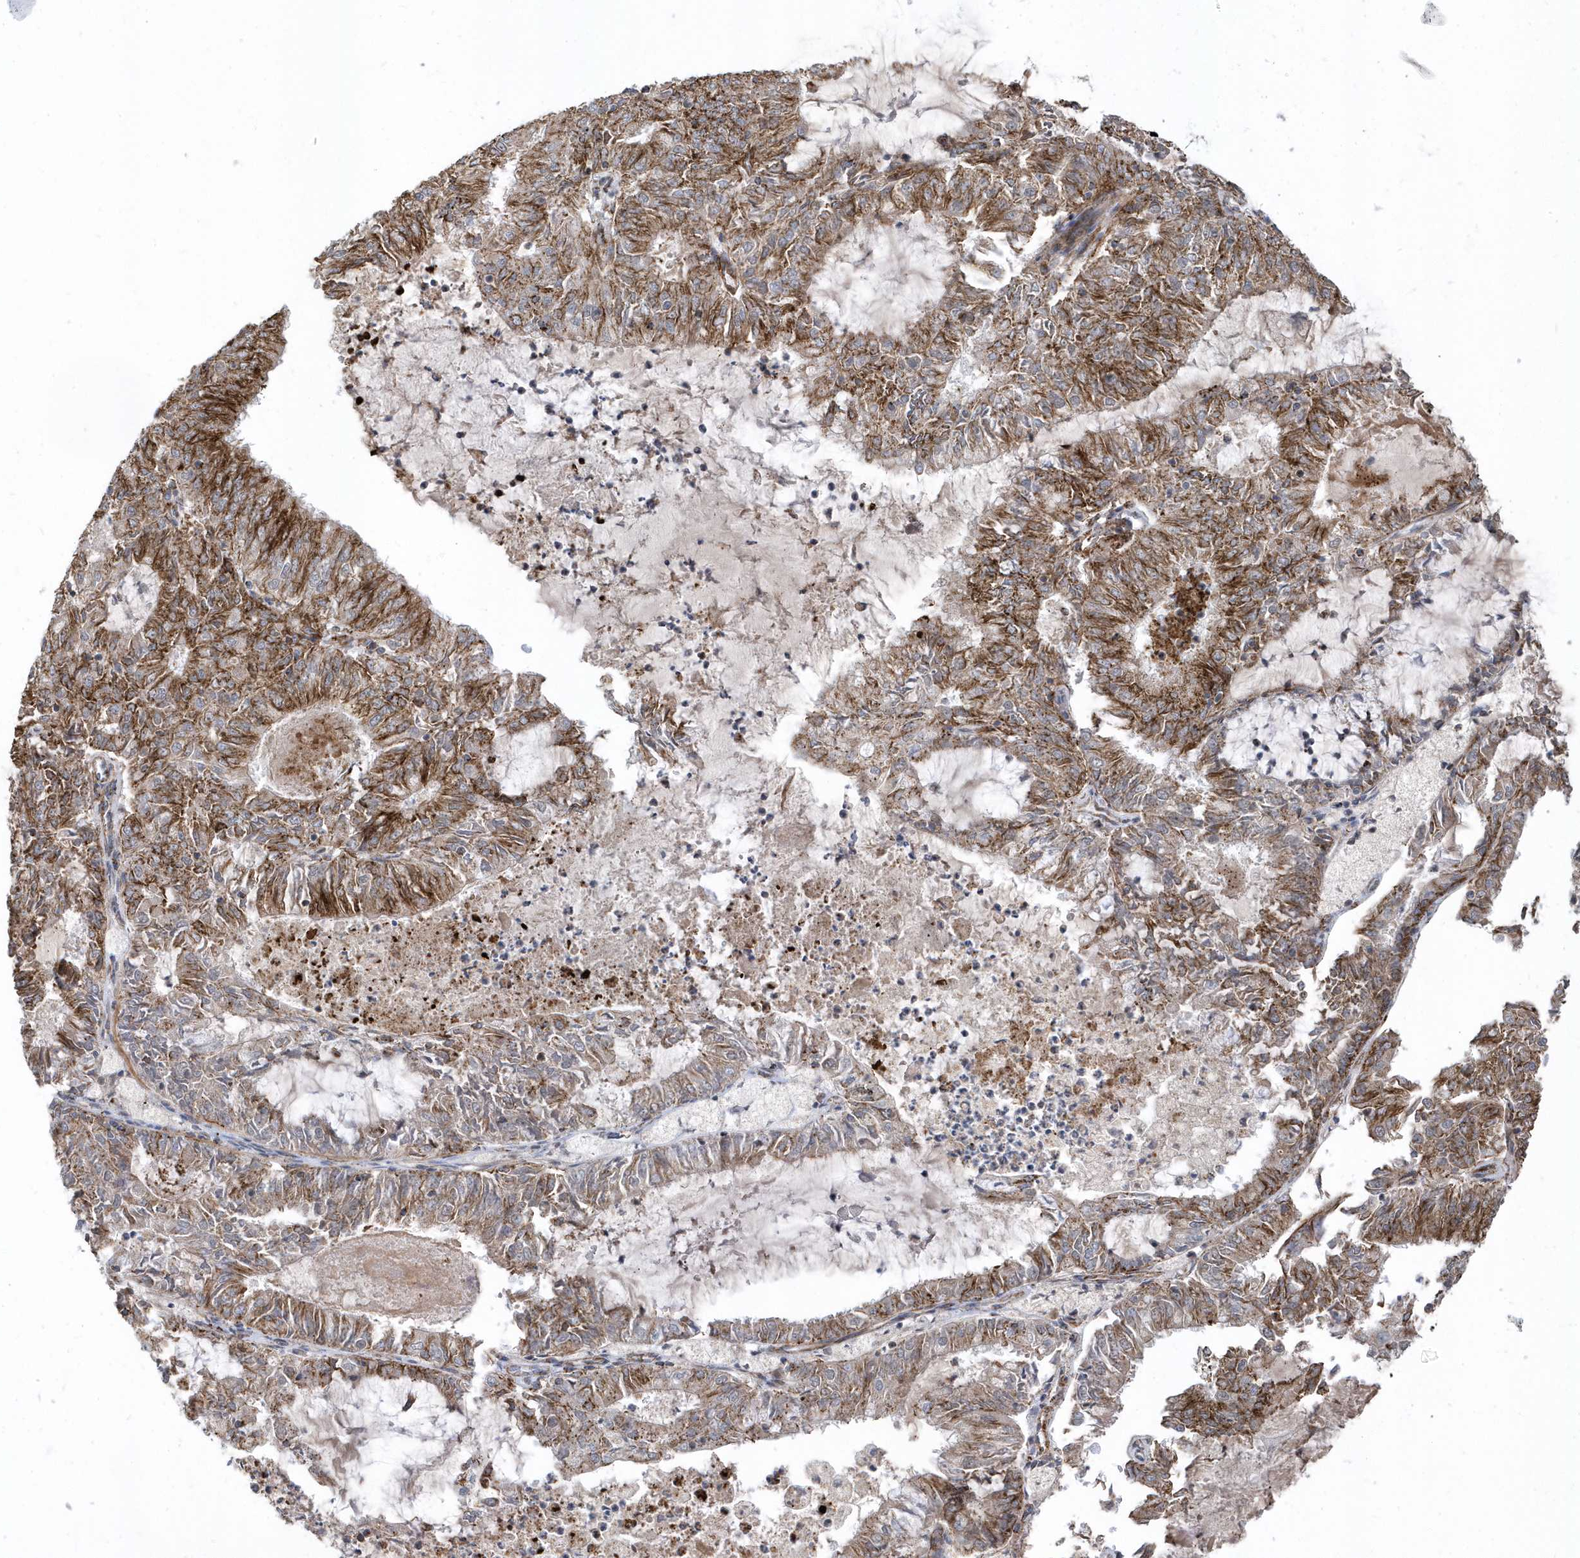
{"staining": {"intensity": "moderate", "quantity": ">75%", "location": "cytoplasmic/membranous"}, "tissue": "endometrial cancer", "cell_type": "Tumor cells", "image_type": "cancer", "snomed": [{"axis": "morphology", "description": "Adenocarcinoma, NOS"}, {"axis": "topography", "description": "Endometrium"}], "caption": "This histopathology image shows immunohistochemistry staining of endometrial cancer, with medium moderate cytoplasmic/membranous positivity in approximately >75% of tumor cells.", "gene": "HRH4", "patient": {"sex": "female", "age": 57}}